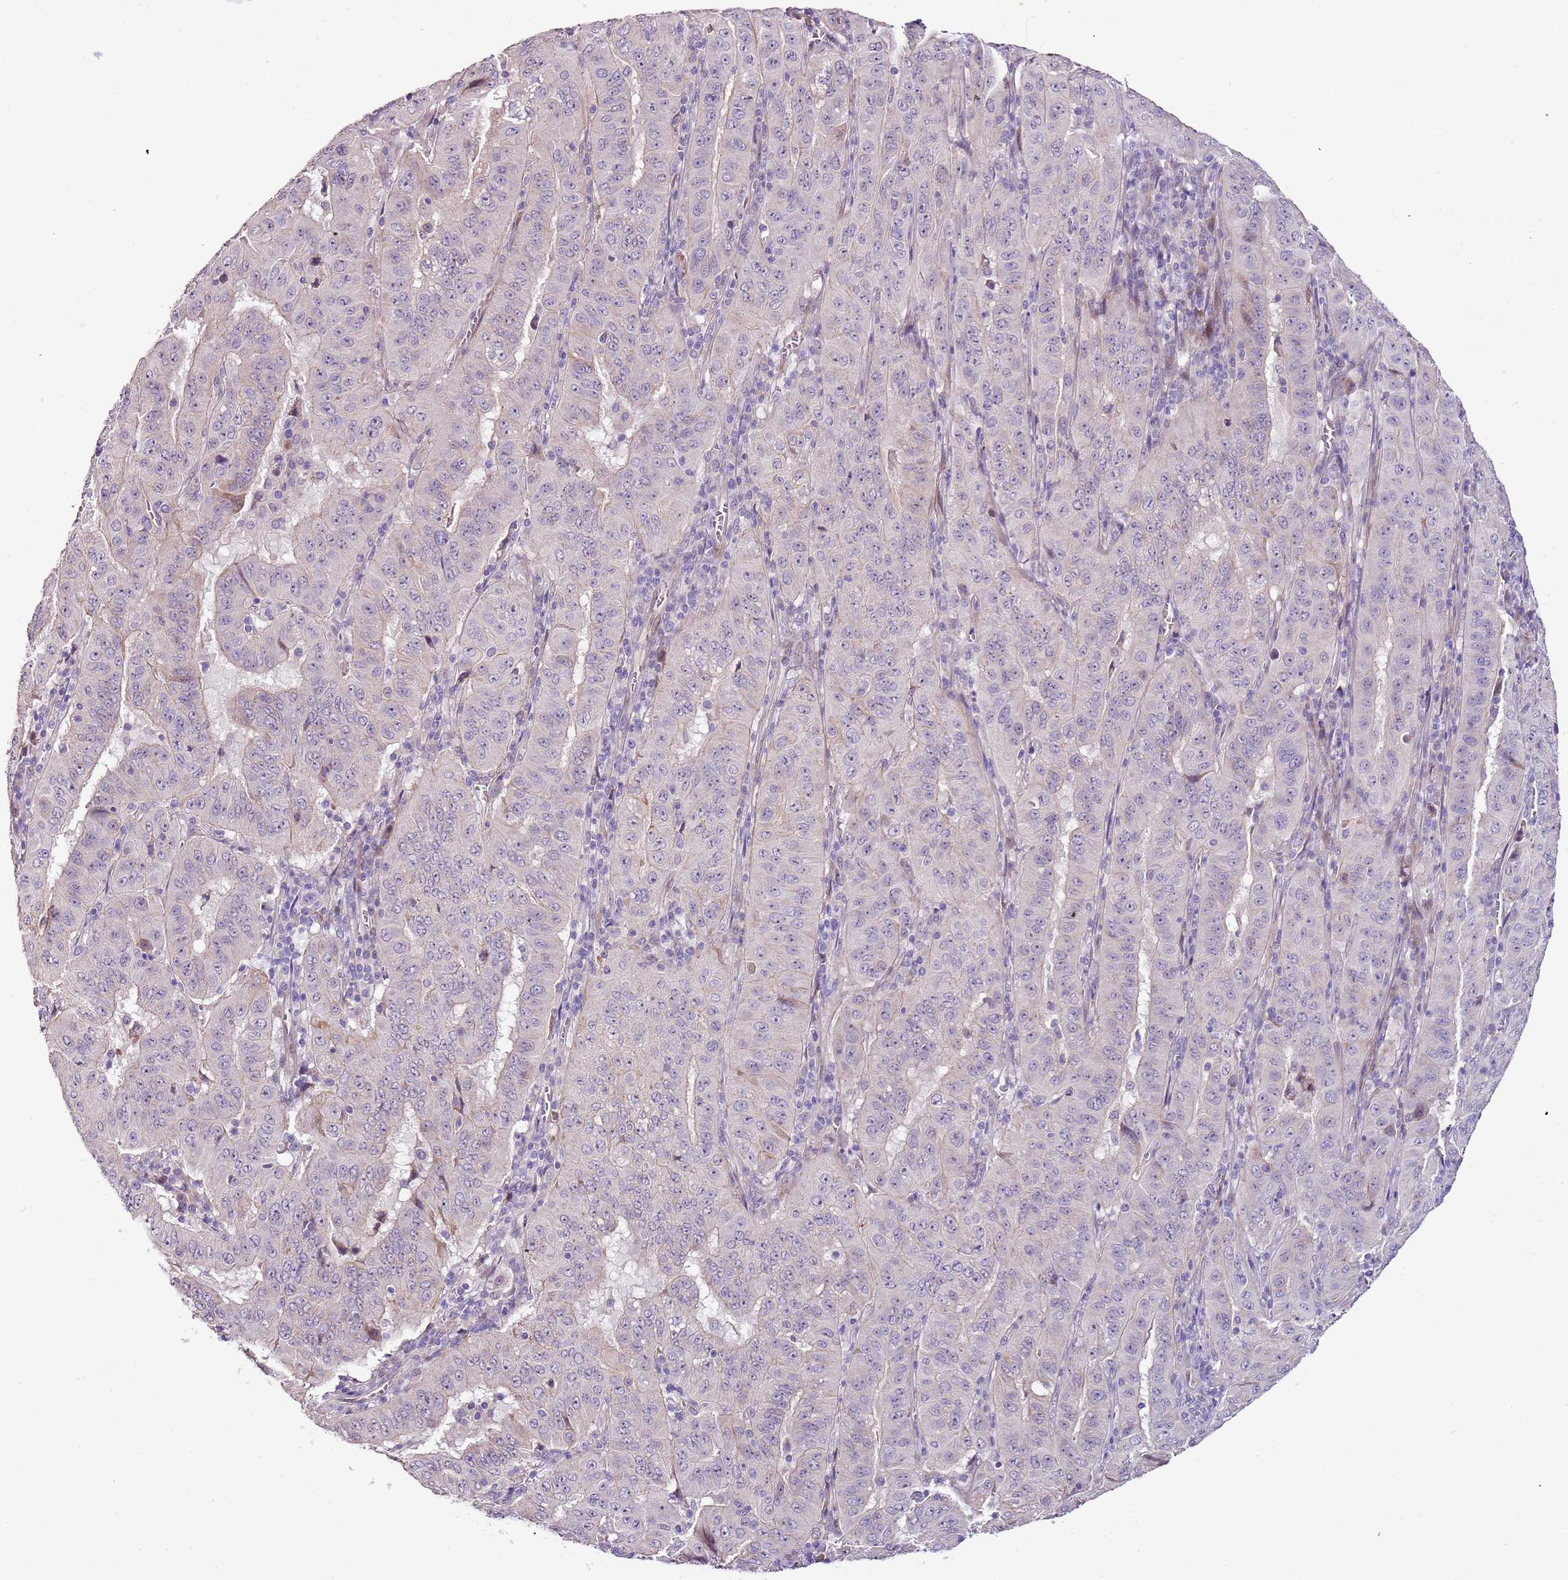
{"staining": {"intensity": "negative", "quantity": "none", "location": "none"}, "tissue": "pancreatic cancer", "cell_type": "Tumor cells", "image_type": "cancer", "snomed": [{"axis": "morphology", "description": "Adenocarcinoma, NOS"}, {"axis": "topography", "description": "Pancreas"}], "caption": "DAB immunohistochemical staining of human adenocarcinoma (pancreatic) demonstrates no significant positivity in tumor cells. The staining was performed using DAB to visualize the protein expression in brown, while the nuclei were stained in blue with hematoxylin (Magnification: 20x).", "gene": "NKX2-3", "patient": {"sex": "male", "age": 63}}